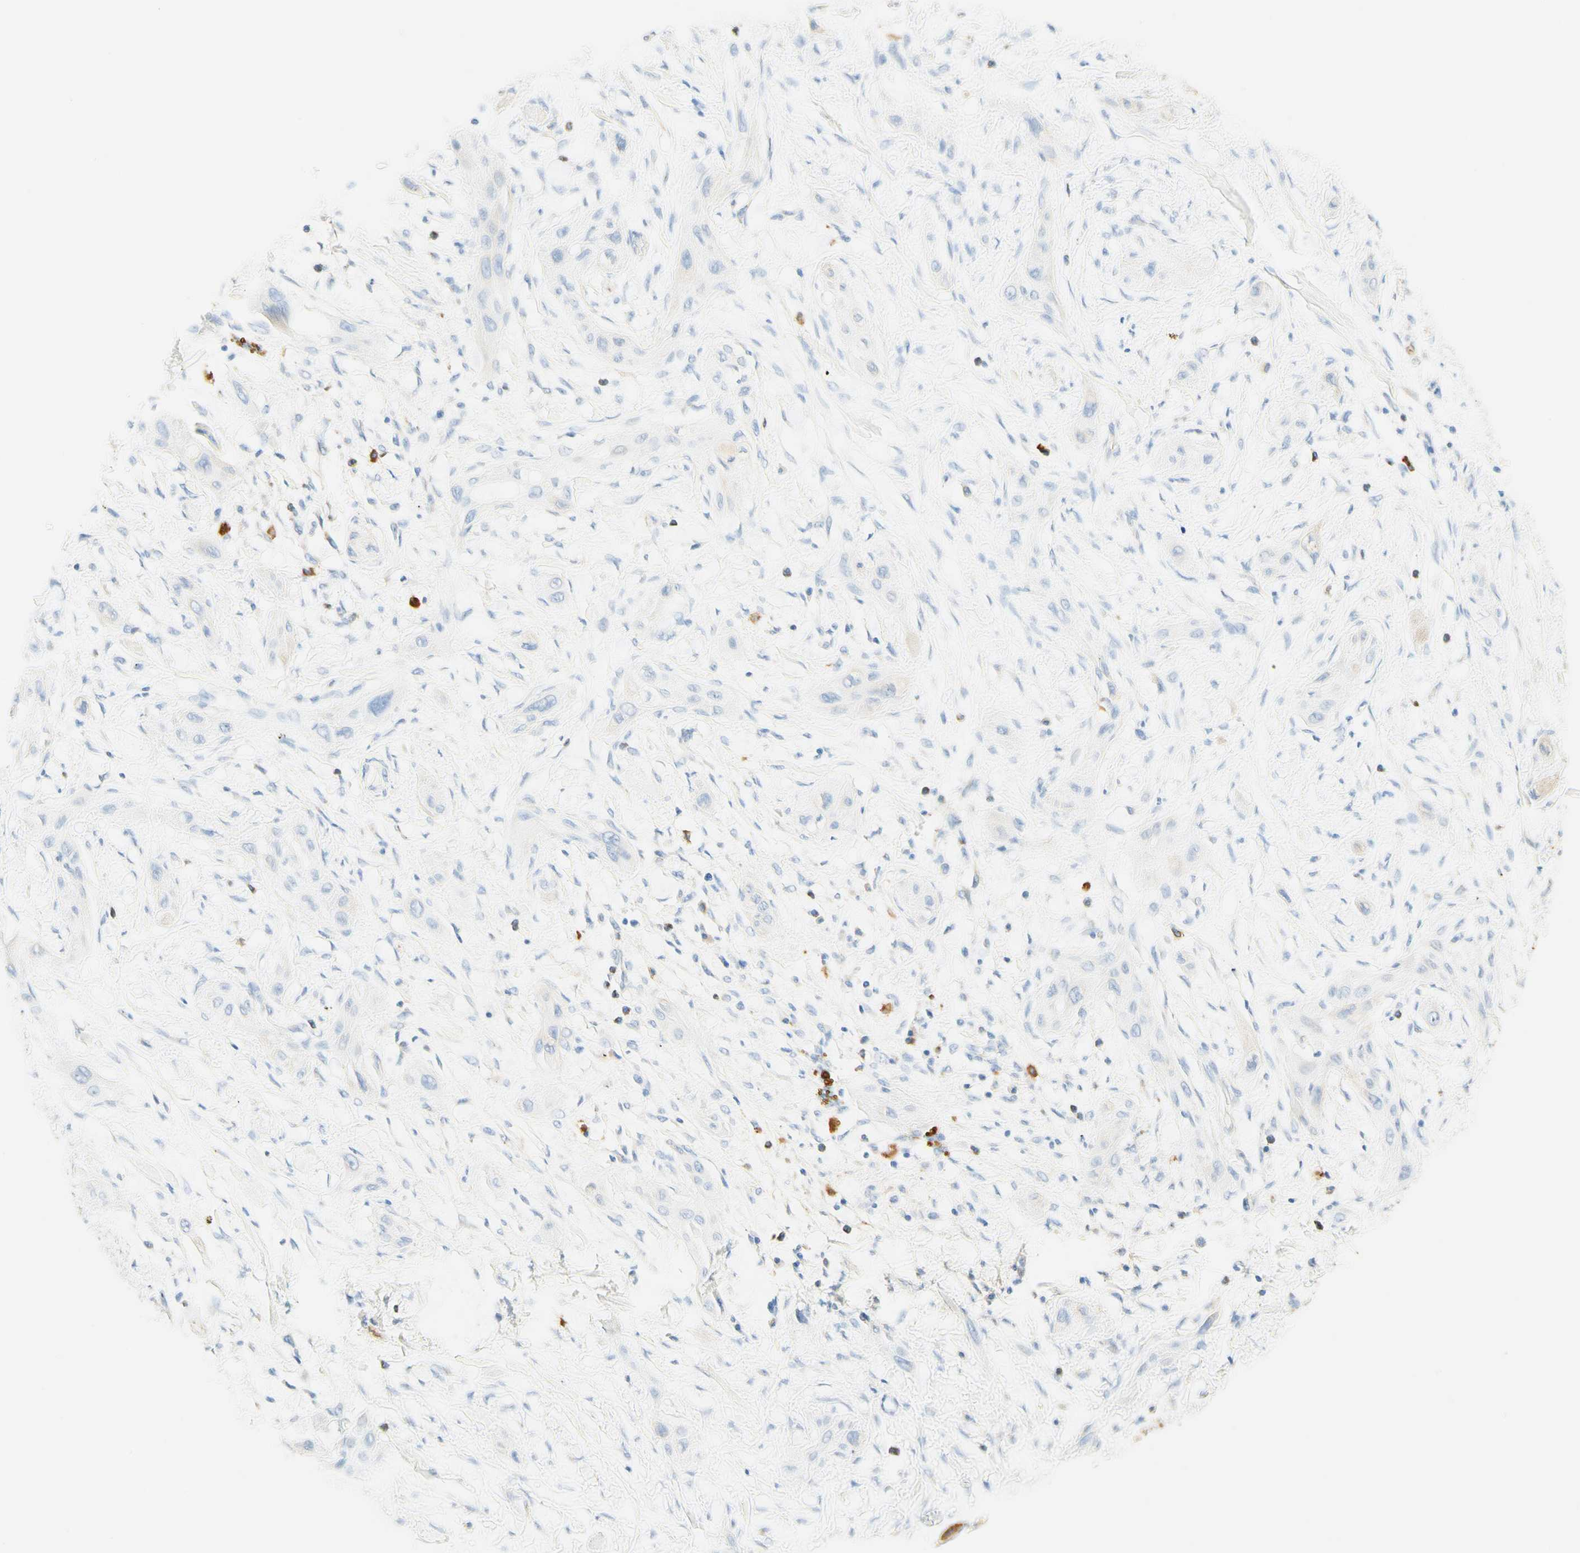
{"staining": {"intensity": "negative", "quantity": "none", "location": "none"}, "tissue": "lung cancer", "cell_type": "Tumor cells", "image_type": "cancer", "snomed": [{"axis": "morphology", "description": "Squamous cell carcinoma, NOS"}, {"axis": "topography", "description": "Lung"}], "caption": "The photomicrograph displays no staining of tumor cells in lung cancer (squamous cell carcinoma).", "gene": "CD63", "patient": {"sex": "female", "age": 47}}